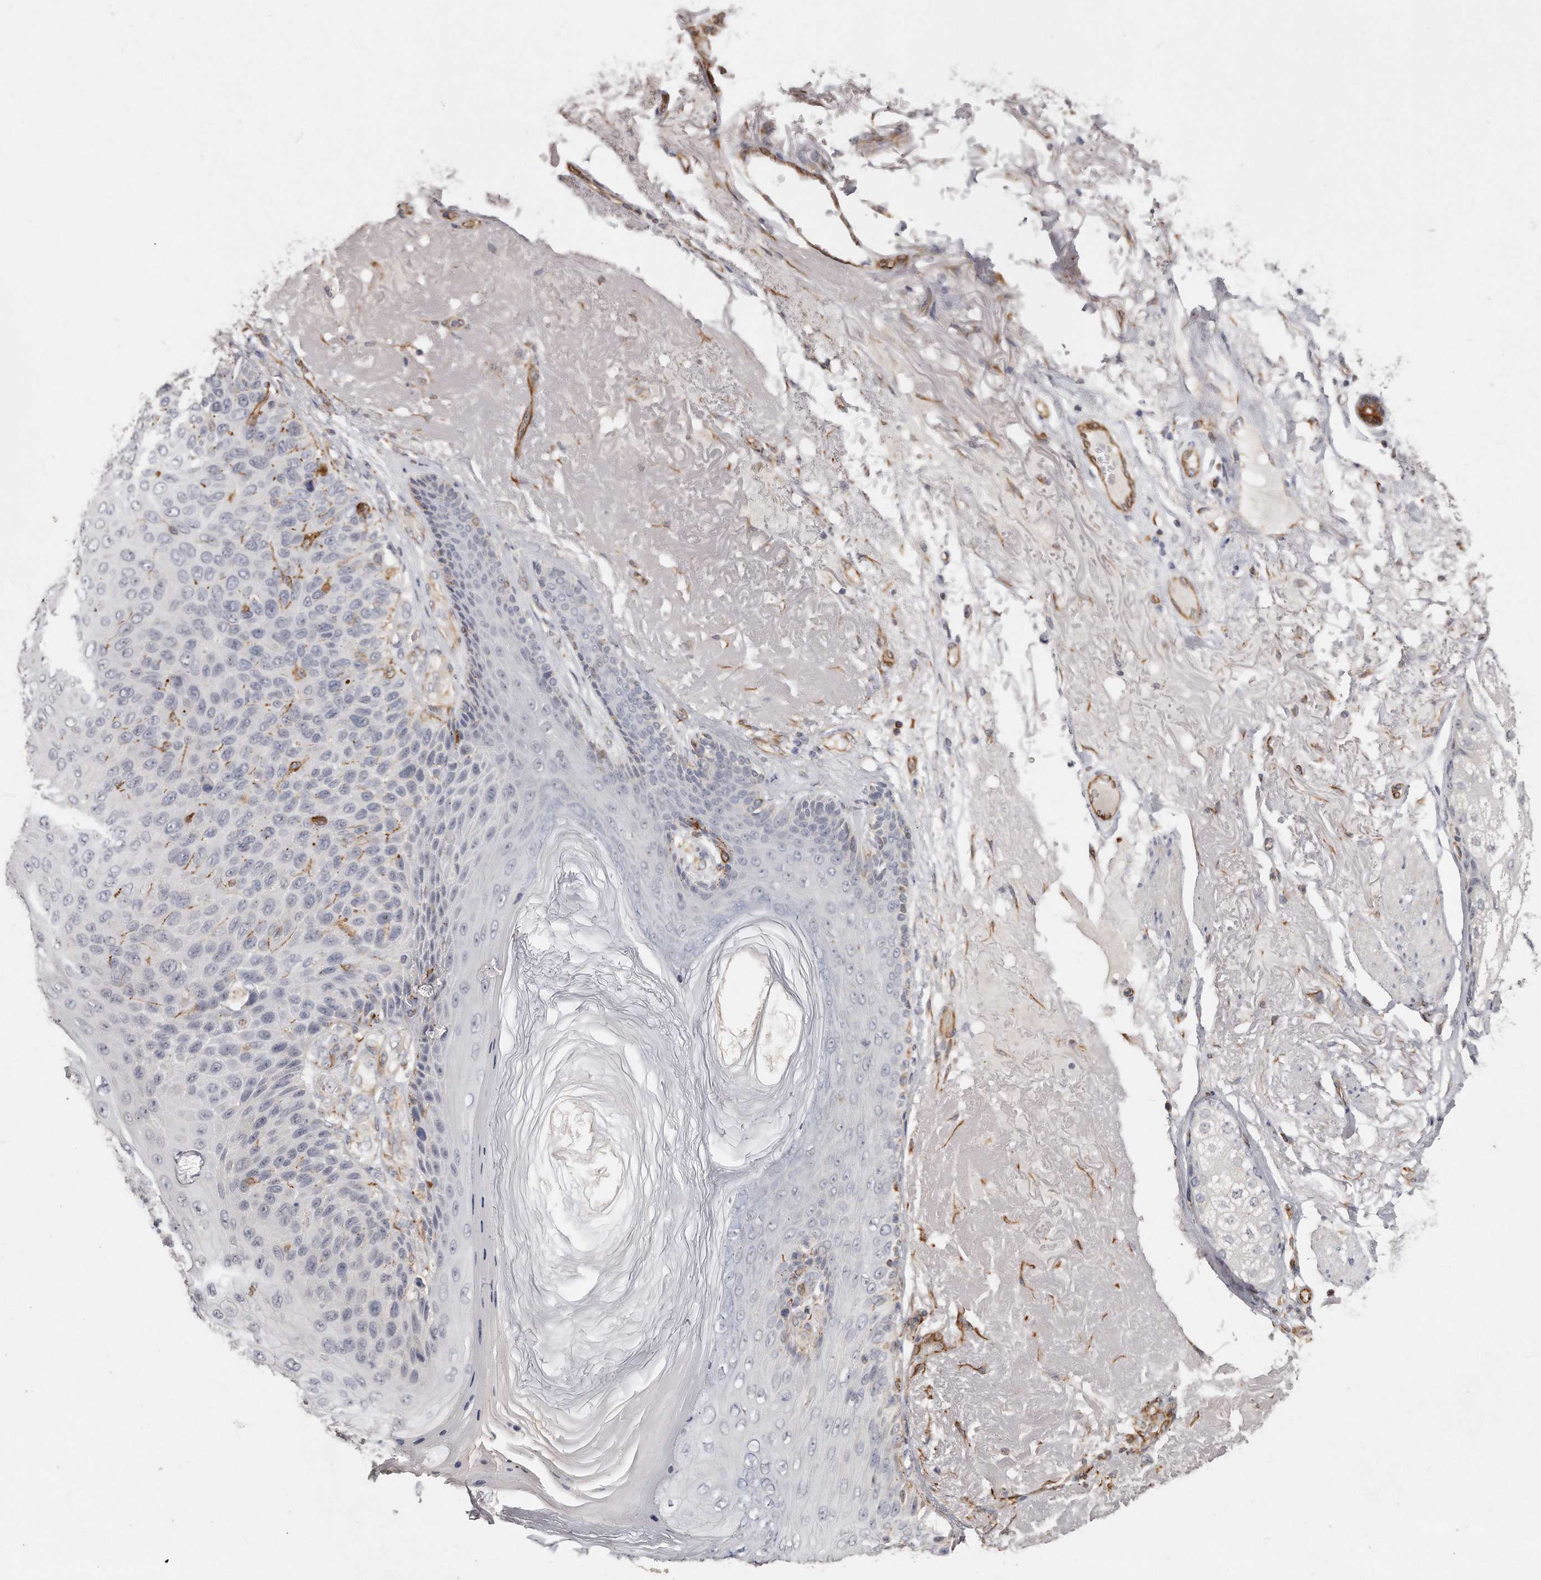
{"staining": {"intensity": "negative", "quantity": "none", "location": "none"}, "tissue": "skin cancer", "cell_type": "Tumor cells", "image_type": "cancer", "snomed": [{"axis": "morphology", "description": "Squamous cell carcinoma, NOS"}, {"axis": "topography", "description": "Skin"}], "caption": "Immunohistochemistry (IHC) image of neoplastic tissue: human skin cancer (squamous cell carcinoma) stained with DAB (3,3'-diaminobenzidine) exhibits no significant protein staining in tumor cells.", "gene": "ZYG11A", "patient": {"sex": "female", "age": 88}}